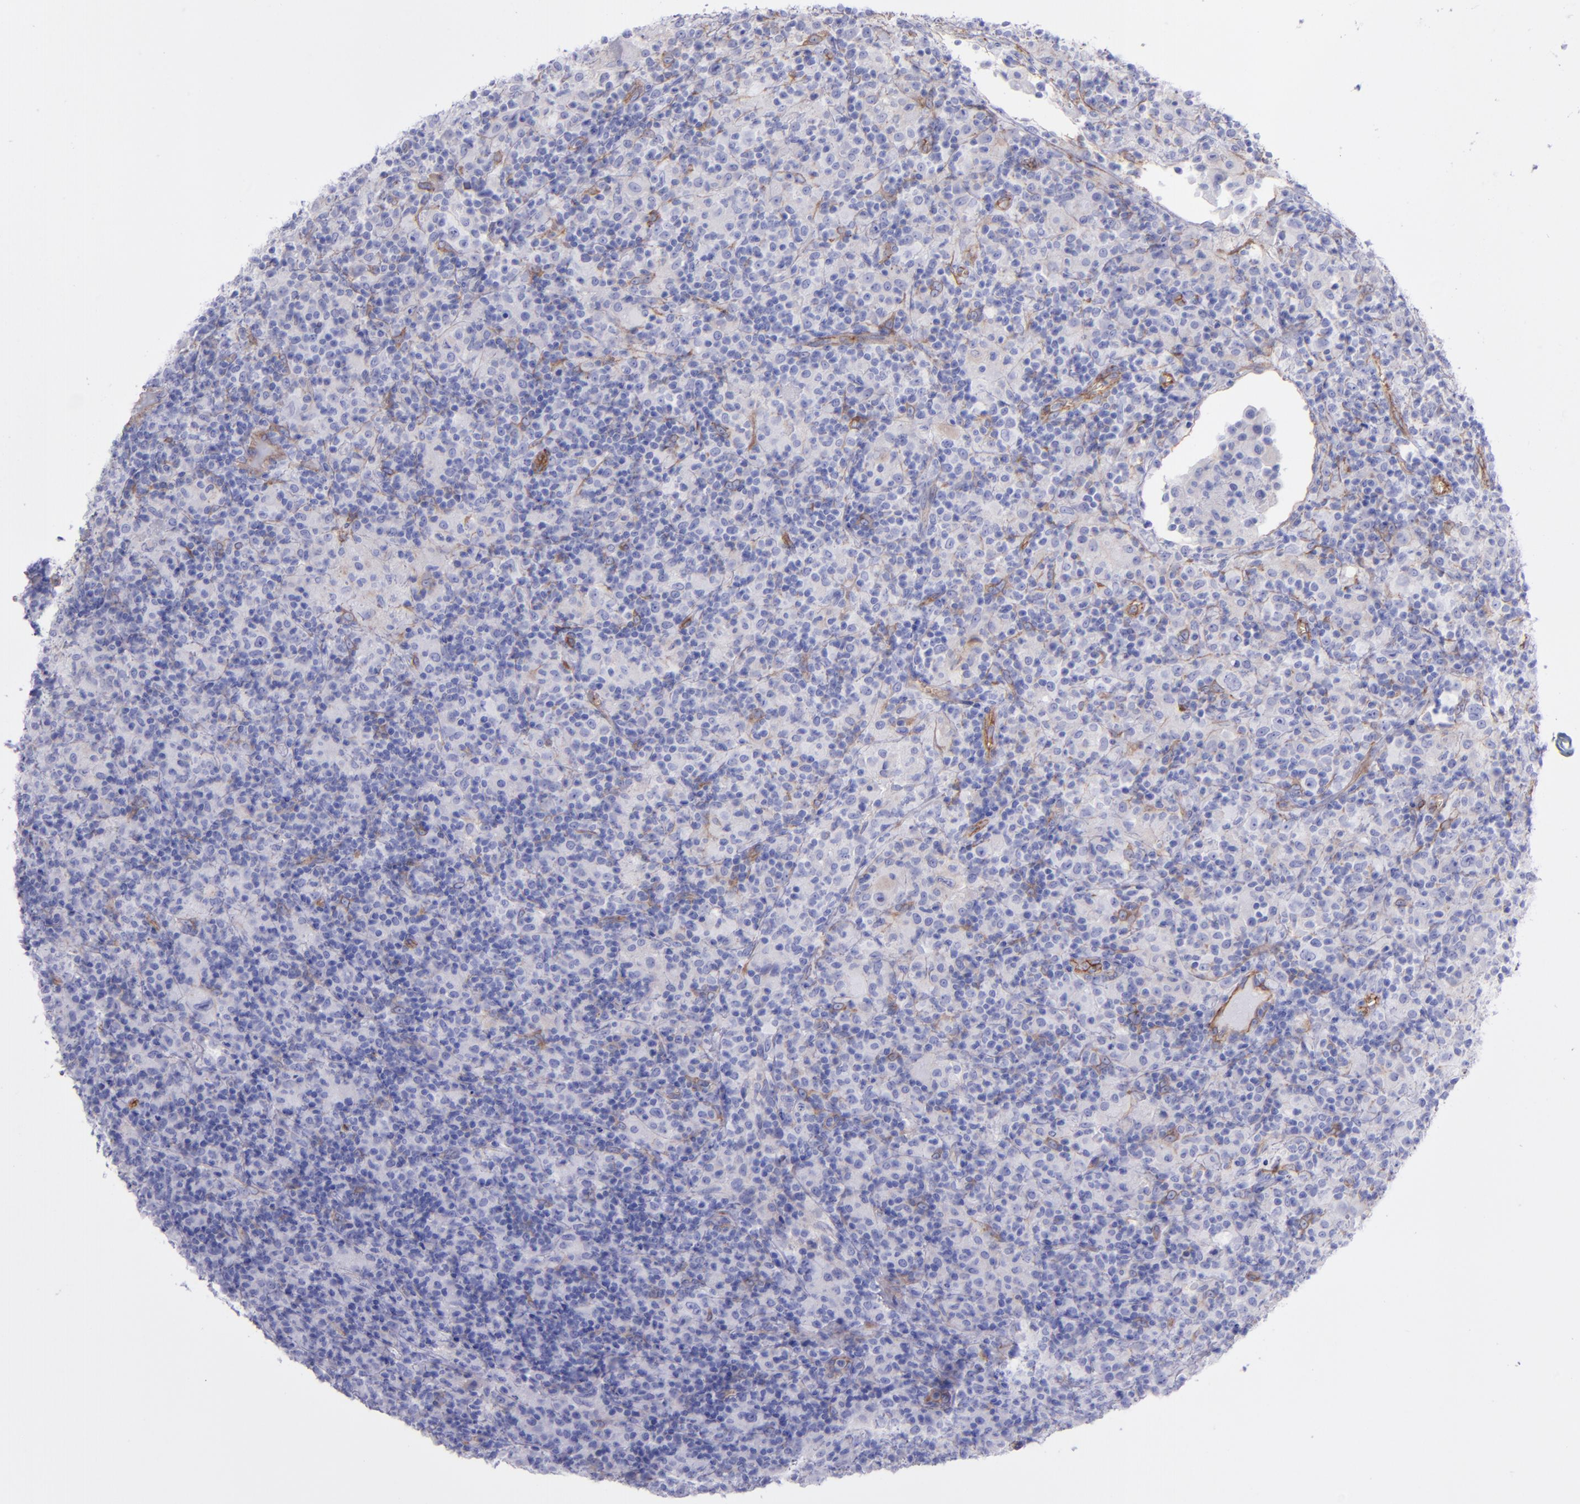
{"staining": {"intensity": "moderate", "quantity": "<25%", "location": "cytoplasmic/membranous"}, "tissue": "lymphoma", "cell_type": "Tumor cells", "image_type": "cancer", "snomed": [{"axis": "morphology", "description": "Hodgkin's disease, NOS"}, {"axis": "topography", "description": "Lymph node"}], "caption": "High-magnification brightfield microscopy of Hodgkin's disease stained with DAB (brown) and counterstained with hematoxylin (blue). tumor cells exhibit moderate cytoplasmic/membranous expression is seen in approximately<25% of cells.", "gene": "ITGAV", "patient": {"sex": "male", "age": 46}}